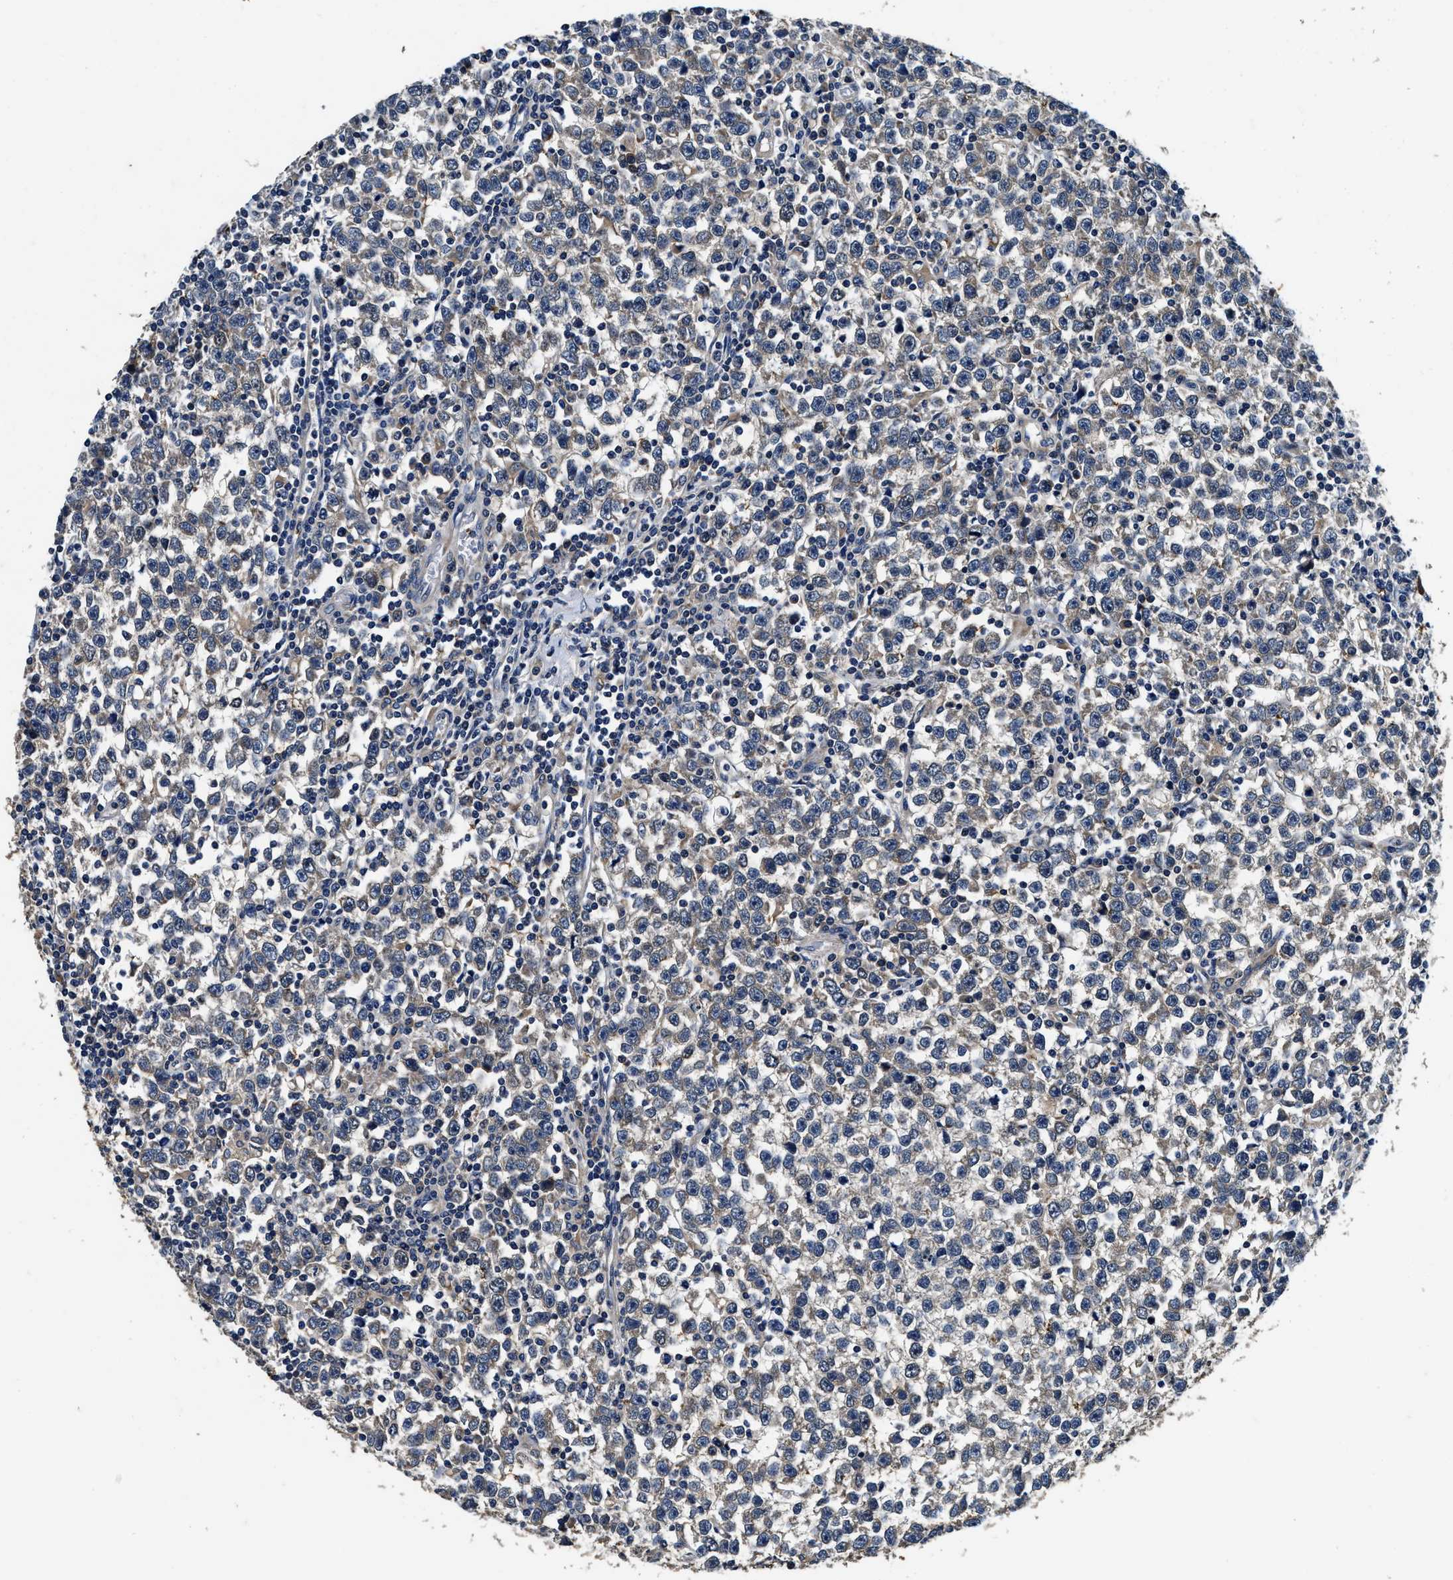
{"staining": {"intensity": "weak", "quantity": "25%-75%", "location": "cytoplasmic/membranous"}, "tissue": "testis cancer", "cell_type": "Tumor cells", "image_type": "cancer", "snomed": [{"axis": "morphology", "description": "Seminoma, NOS"}, {"axis": "topography", "description": "Testis"}], "caption": "Human testis seminoma stained for a protein (brown) demonstrates weak cytoplasmic/membranous positive staining in approximately 25%-75% of tumor cells.", "gene": "PI4KB", "patient": {"sex": "male", "age": 43}}